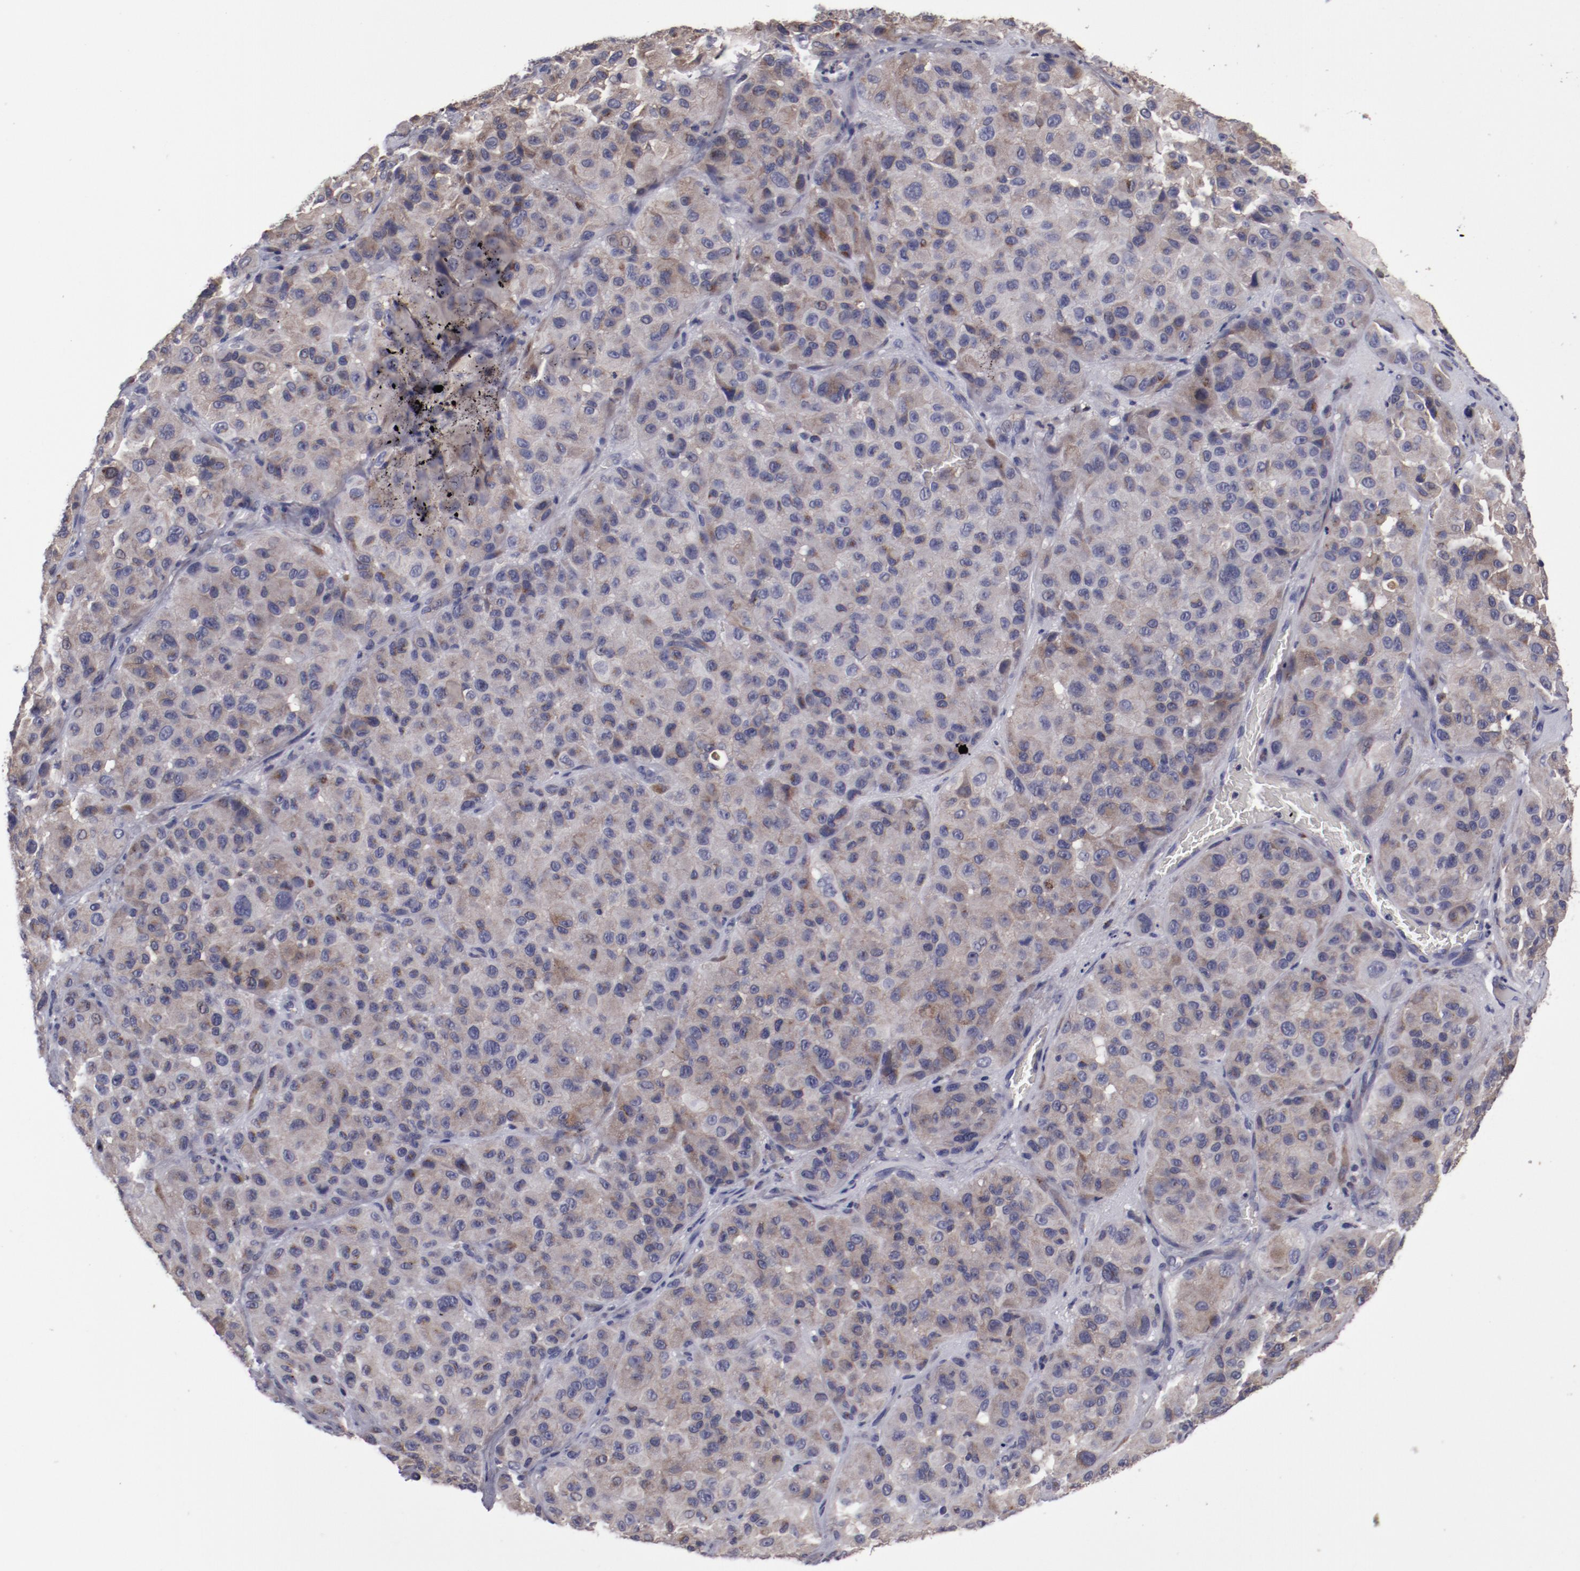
{"staining": {"intensity": "weak", "quantity": "25%-75%", "location": "cytoplasmic/membranous"}, "tissue": "melanoma", "cell_type": "Tumor cells", "image_type": "cancer", "snomed": [{"axis": "morphology", "description": "Malignant melanoma, NOS"}, {"axis": "topography", "description": "Skin"}], "caption": "IHC (DAB) staining of malignant melanoma exhibits weak cytoplasmic/membranous protein staining in about 25%-75% of tumor cells. (IHC, brightfield microscopy, high magnification).", "gene": "IL12A", "patient": {"sex": "female", "age": 21}}